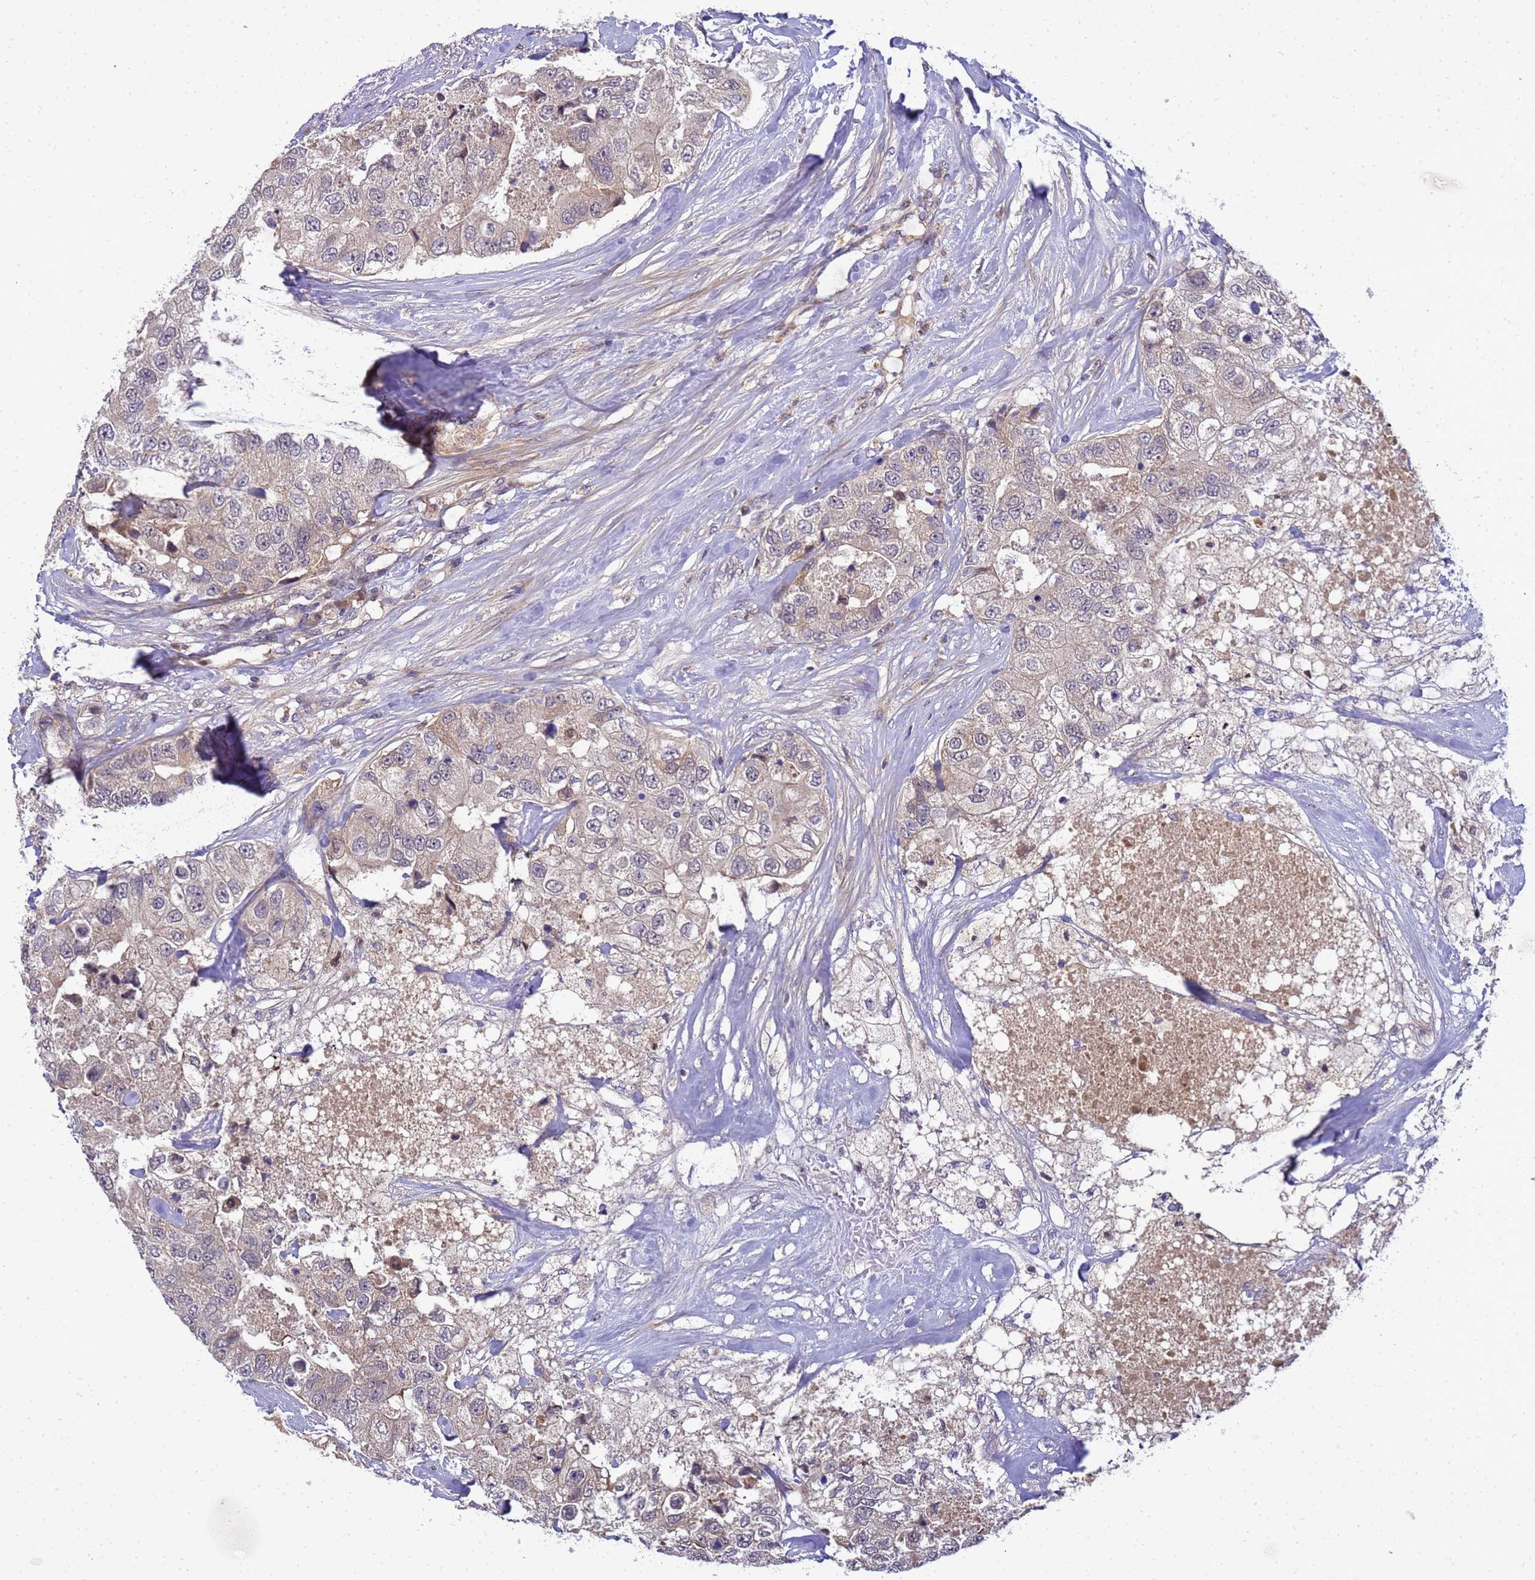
{"staining": {"intensity": "negative", "quantity": "none", "location": "none"}, "tissue": "breast cancer", "cell_type": "Tumor cells", "image_type": "cancer", "snomed": [{"axis": "morphology", "description": "Duct carcinoma"}, {"axis": "topography", "description": "Breast"}], "caption": "Tumor cells show no significant protein expression in breast cancer.", "gene": "TMEM74B", "patient": {"sex": "female", "age": 62}}